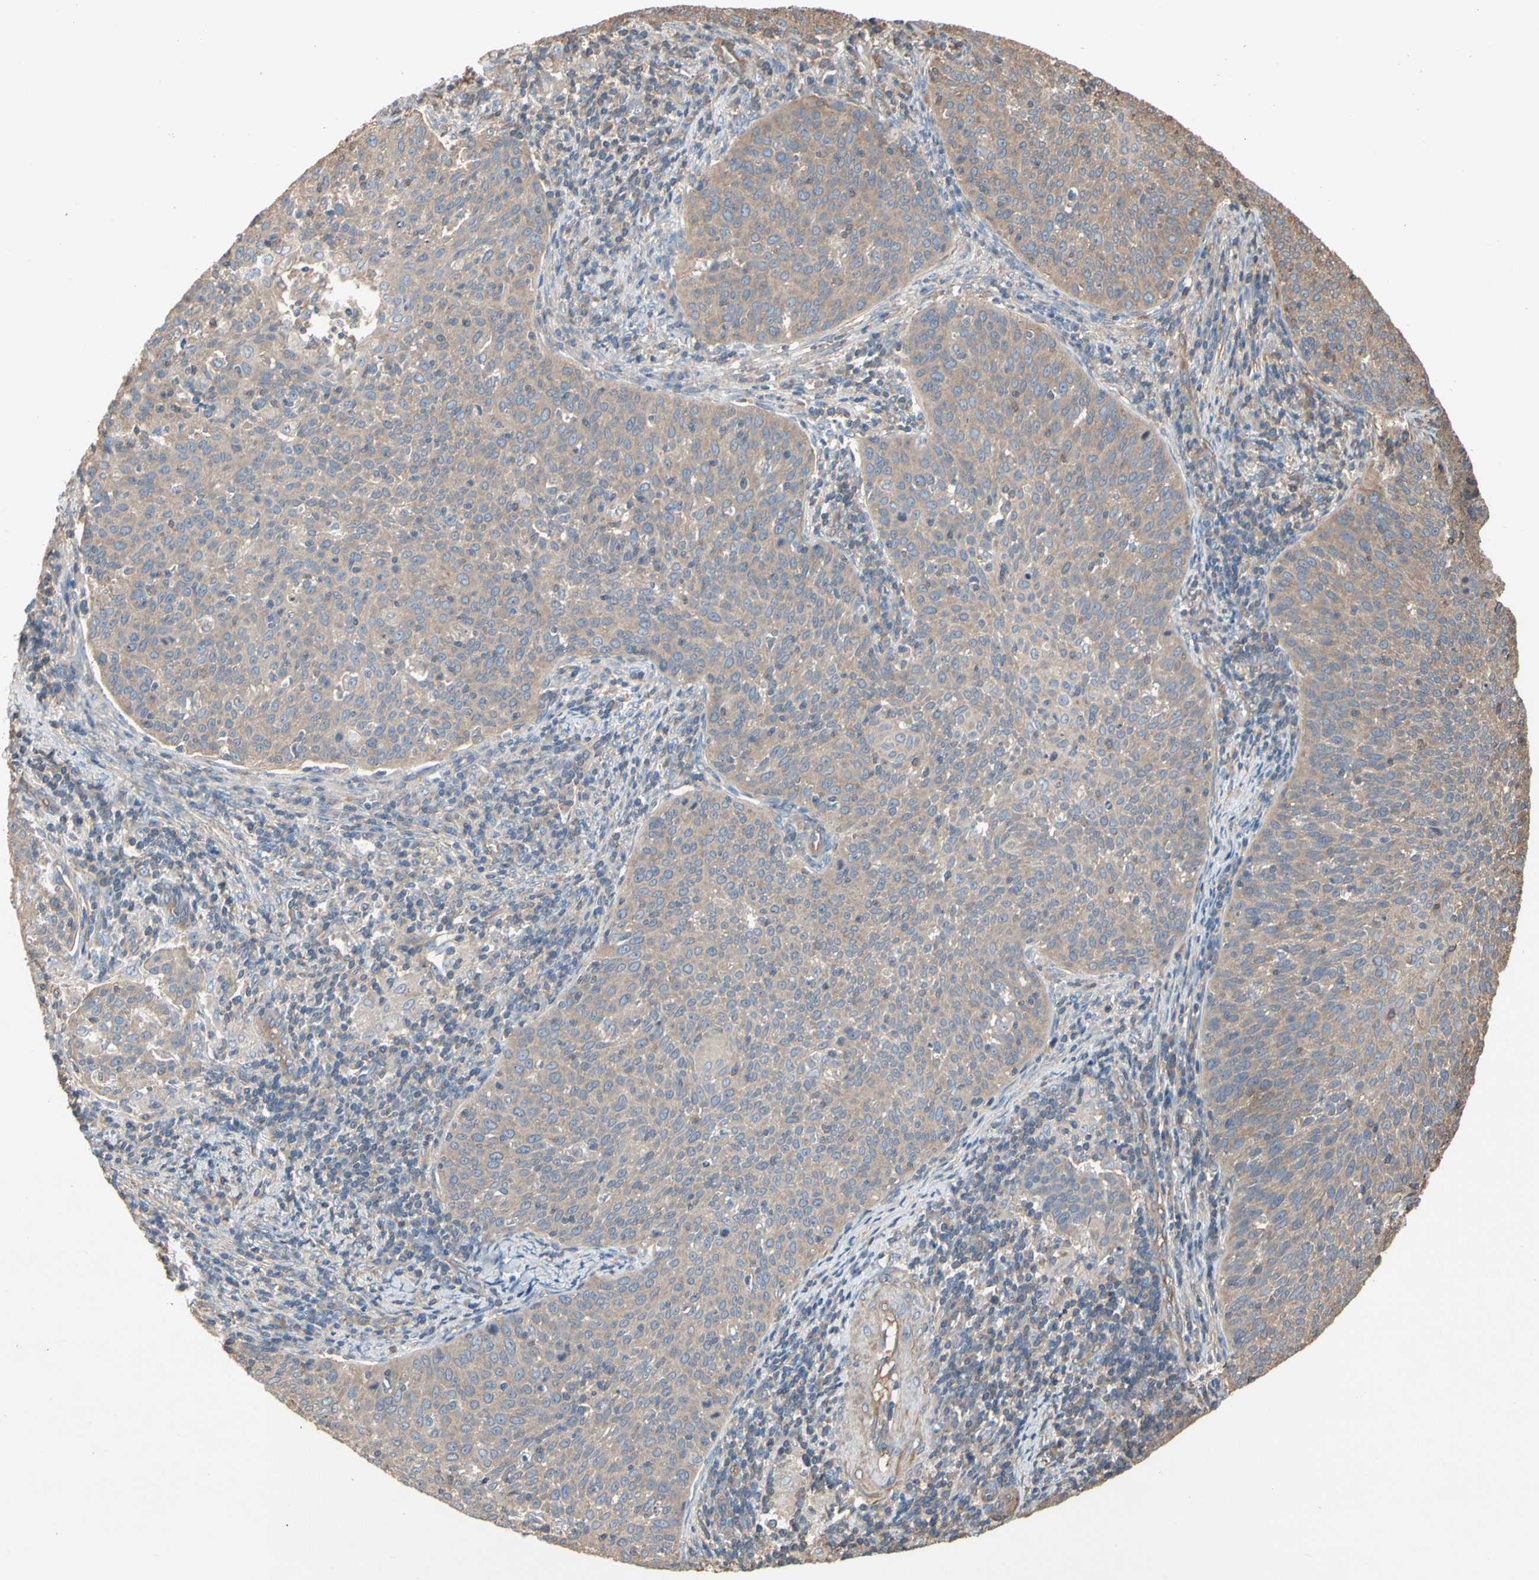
{"staining": {"intensity": "weak", "quantity": ">75%", "location": "cytoplasmic/membranous"}, "tissue": "cervical cancer", "cell_type": "Tumor cells", "image_type": "cancer", "snomed": [{"axis": "morphology", "description": "Squamous cell carcinoma, NOS"}, {"axis": "topography", "description": "Cervix"}], "caption": "This image exhibits immunohistochemistry (IHC) staining of cervical cancer, with low weak cytoplasmic/membranous staining in about >75% of tumor cells.", "gene": "PDZK1", "patient": {"sex": "female", "age": 38}}